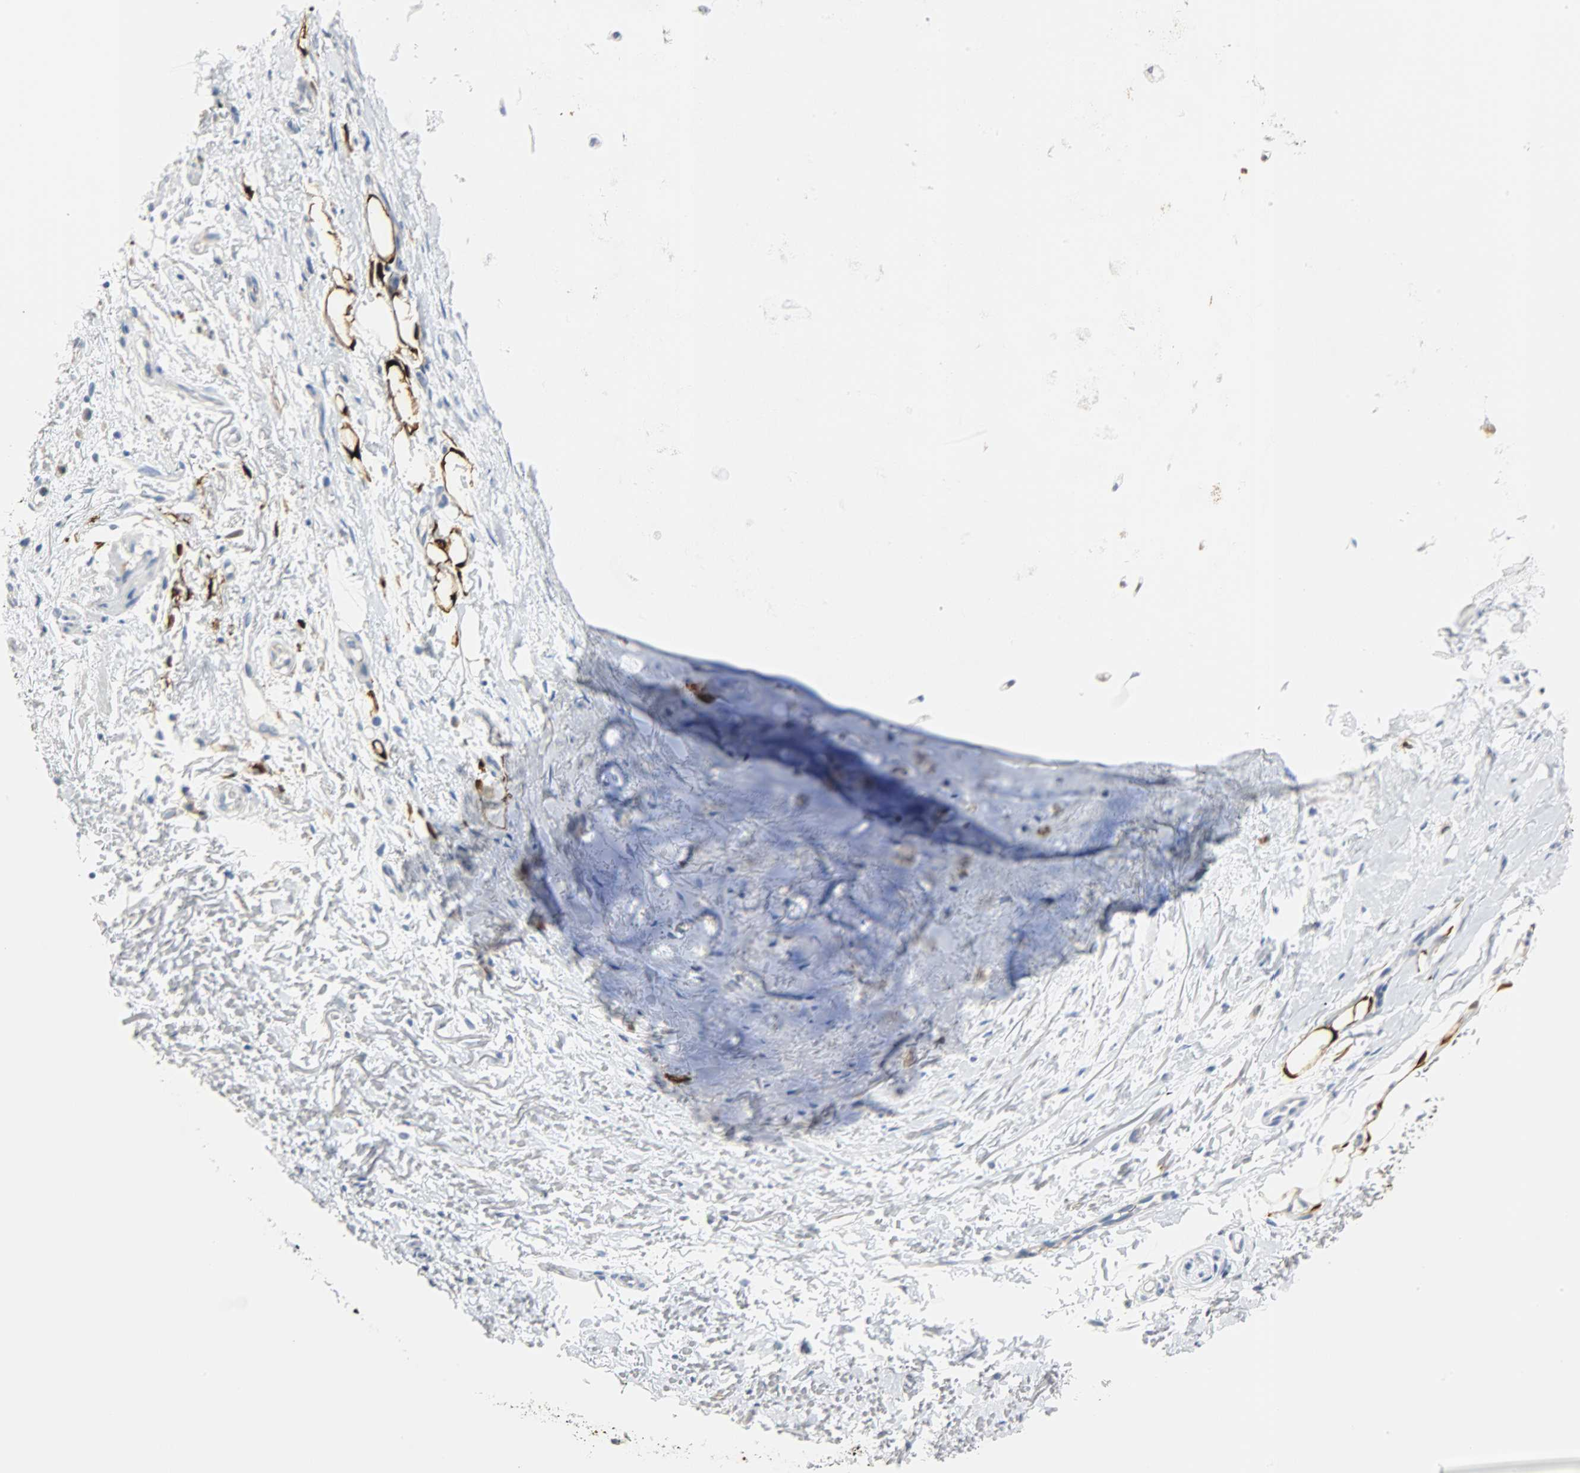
{"staining": {"intensity": "strong", "quantity": ">75%", "location": "cytoplasmic/membranous,nuclear"}, "tissue": "adipose tissue", "cell_type": "Adipocytes", "image_type": "normal", "snomed": [{"axis": "morphology", "description": "Normal tissue, NOS"}, {"axis": "topography", "description": "Cartilage tissue"}, {"axis": "topography", "description": "Bronchus"}], "caption": "Human adipose tissue stained with a brown dye reveals strong cytoplasmic/membranous,nuclear positive expression in about >75% of adipocytes.", "gene": "CA3", "patient": {"sex": "female", "age": 73}}